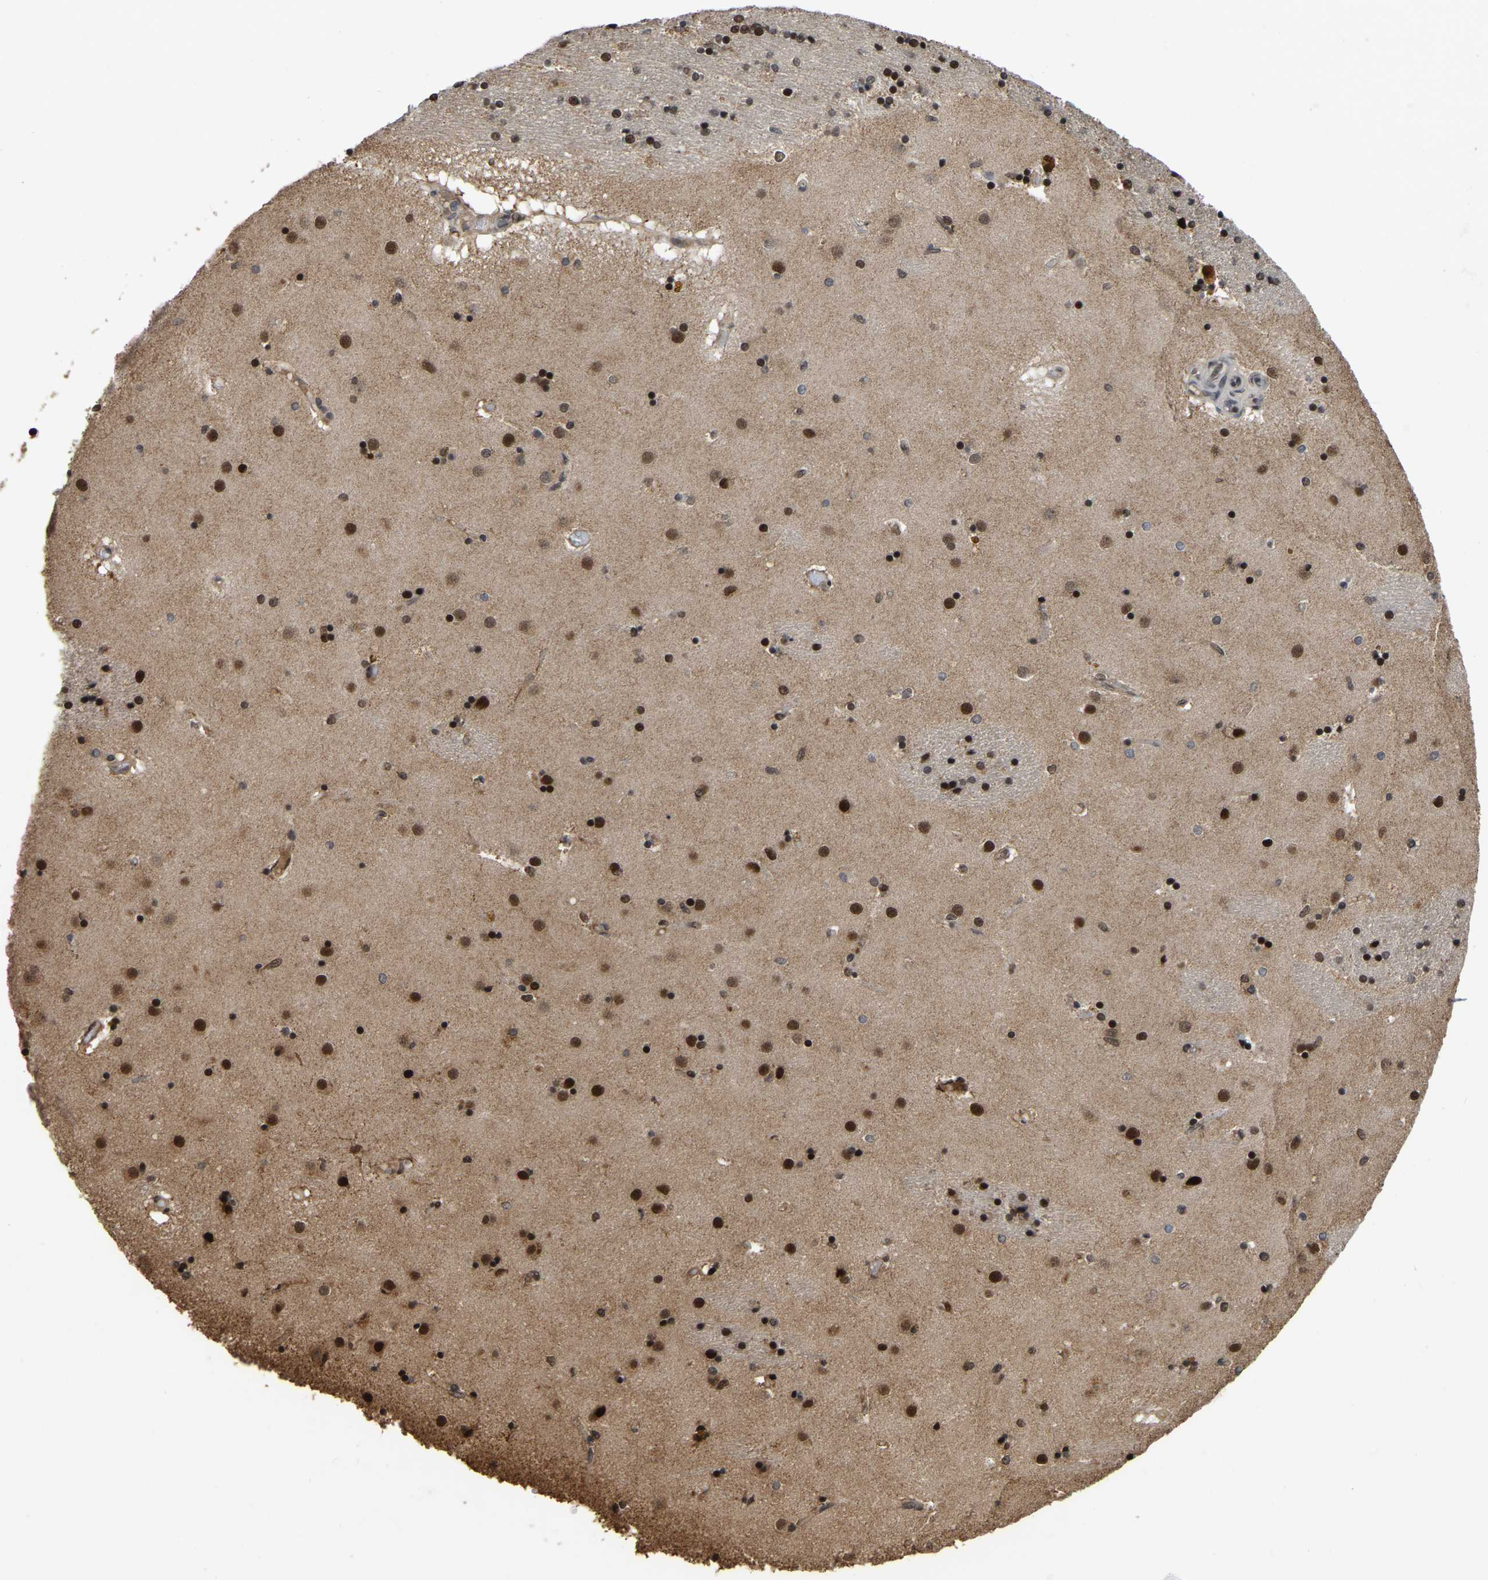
{"staining": {"intensity": "strong", "quantity": ">75%", "location": "nuclear"}, "tissue": "caudate", "cell_type": "Glial cells", "image_type": "normal", "snomed": [{"axis": "morphology", "description": "Normal tissue, NOS"}, {"axis": "topography", "description": "Lateral ventricle wall"}], "caption": "High-power microscopy captured an IHC image of benign caudate, revealing strong nuclear positivity in approximately >75% of glial cells. (Stains: DAB (3,3'-diaminobenzidine) in brown, nuclei in blue, Microscopy: brightfield microscopy at high magnification).", "gene": "CIAO1", "patient": {"sex": "male", "age": 70}}